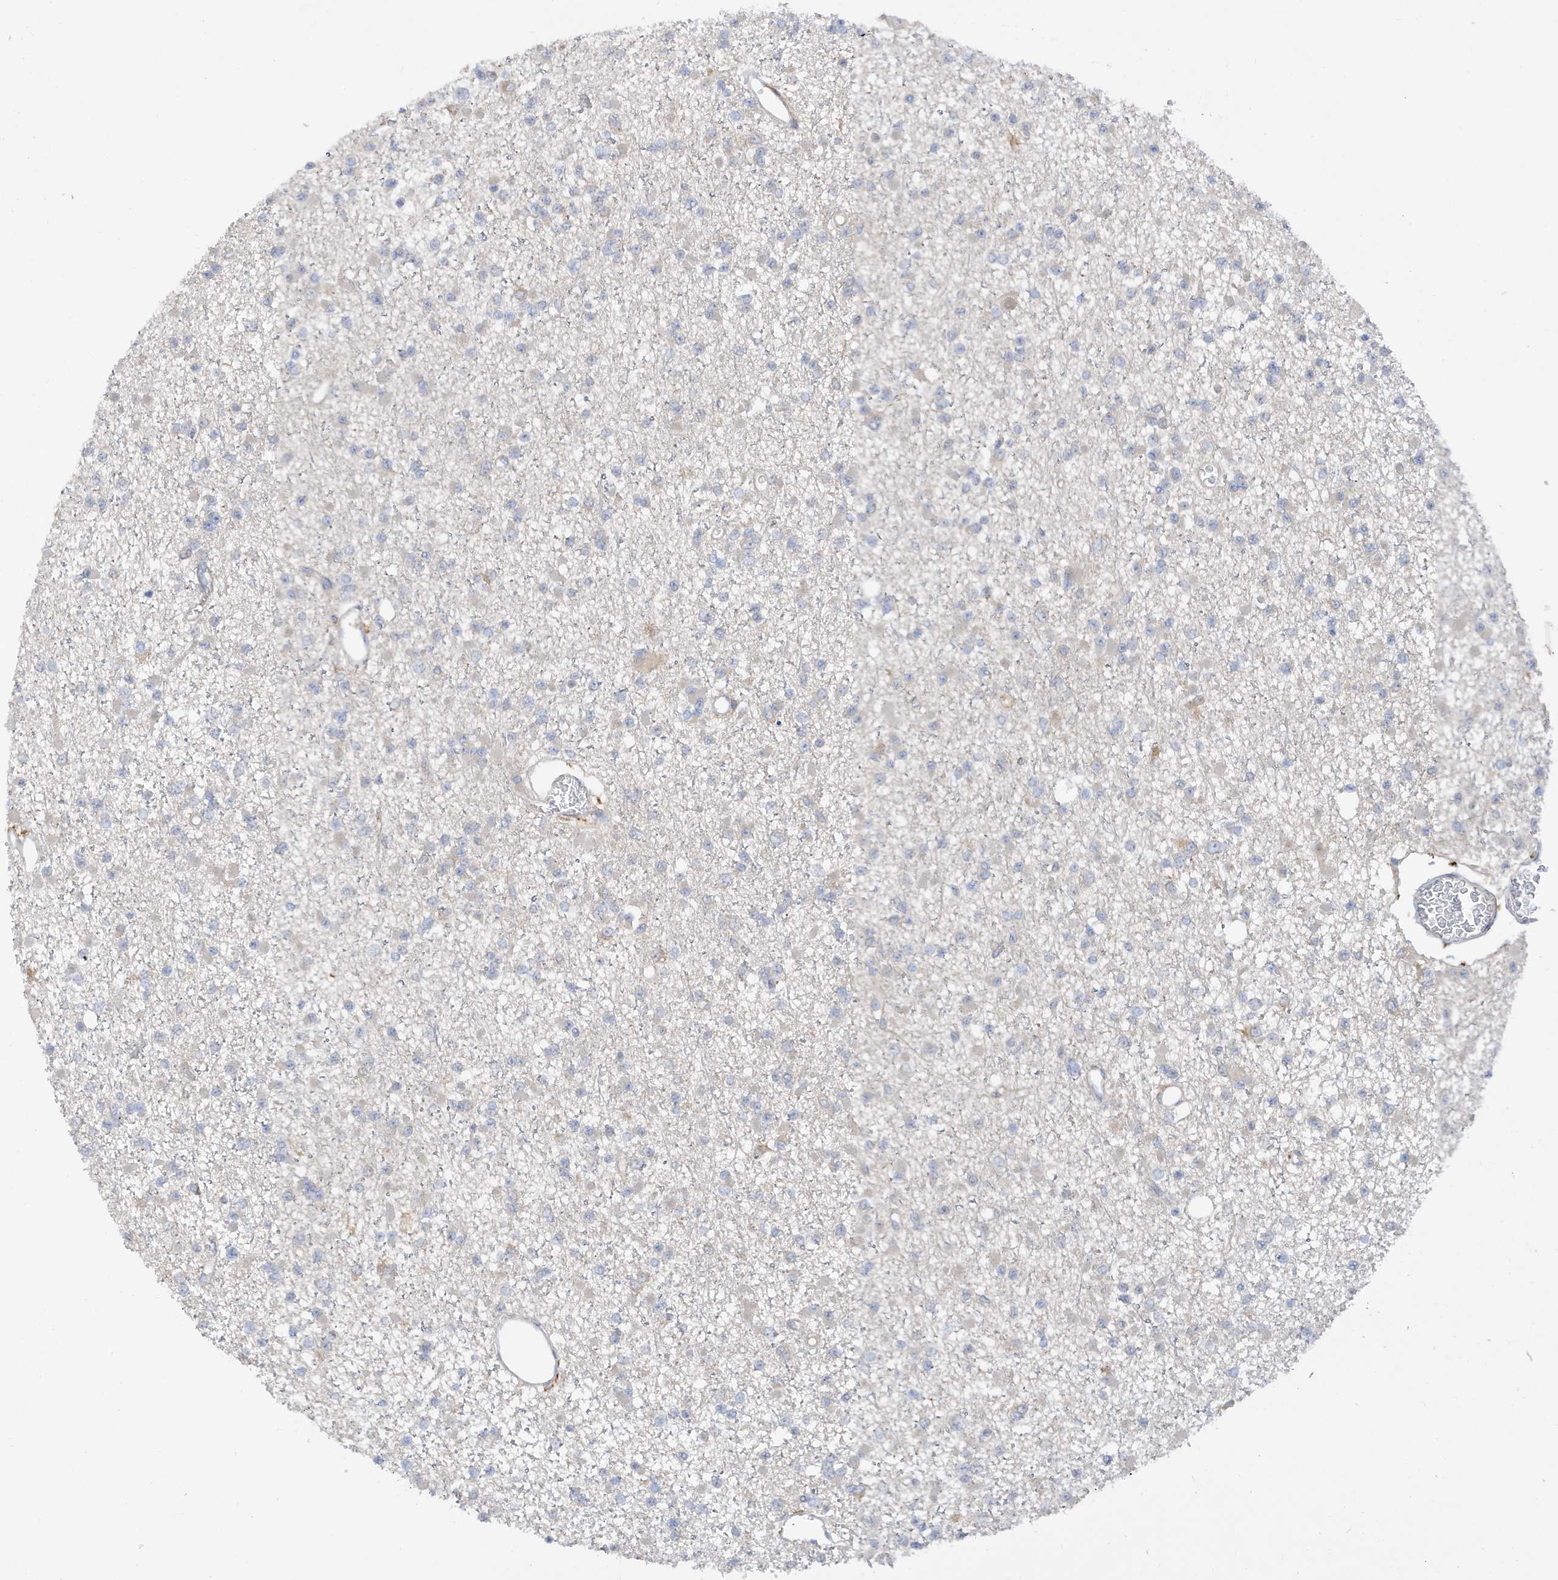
{"staining": {"intensity": "negative", "quantity": "none", "location": "none"}, "tissue": "glioma", "cell_type": "Tumor cells", "image_type": "cancer", "snomed": [{"axis": "morphology", "description": "Glioma, malignant, Low grade"}, {"axis": "topography", "description": "Brain"}], "caption": "This is a micrograph of immunohistochemistry (IHC) staining of malignant glioma (low-grade), which shows no staining in tumor cells.", "gene": "PHACTR2", "patient": {"sex": "female", "age": 22}}